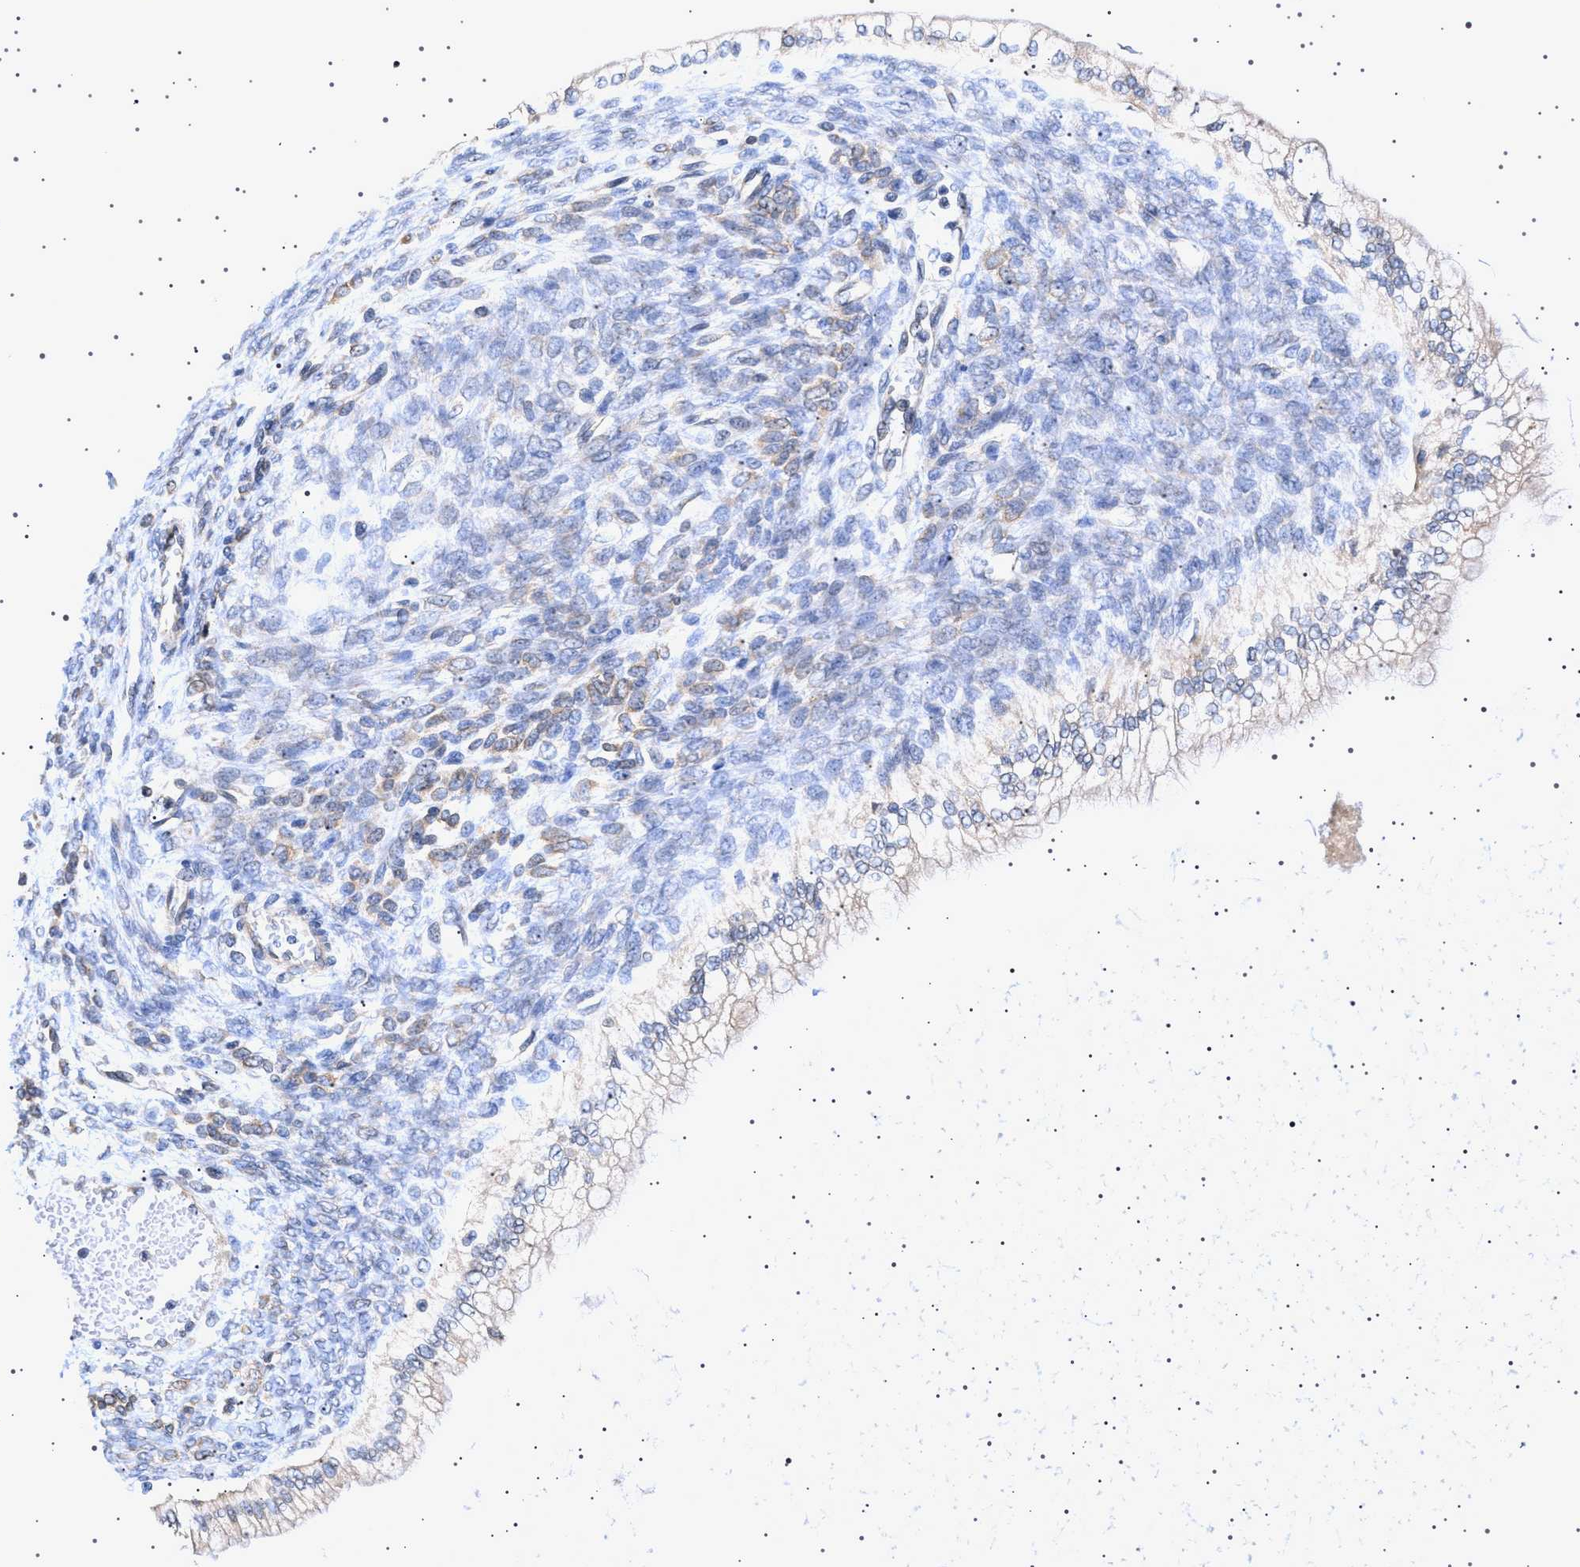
{"staining": {"intensity": "weak", "quantity": "<25%", "location": "cytoplasmic/membranous"}, "tissue": "ovarian cancer", "cell_type": "Tumor cells", "image_type": "cancer", "snomed": [{"axis": "morphology", "description": "Cystadenocarcinoma, mucinous, NOS"}, {"axis": "topography", "description": "Ovary"}], "caption": "Protein analysis of ovarian cancer (mucinous cystadenocarcinoma) displays no significant expression in tumor cells. The staining was performed using DAB to visualize the protein expression in brown, while the nuclei were stained in blue with hematoxylin (Magnification: 20x).", "gene": "NUP93", "patient": {"sex": "female", "age": 57}}